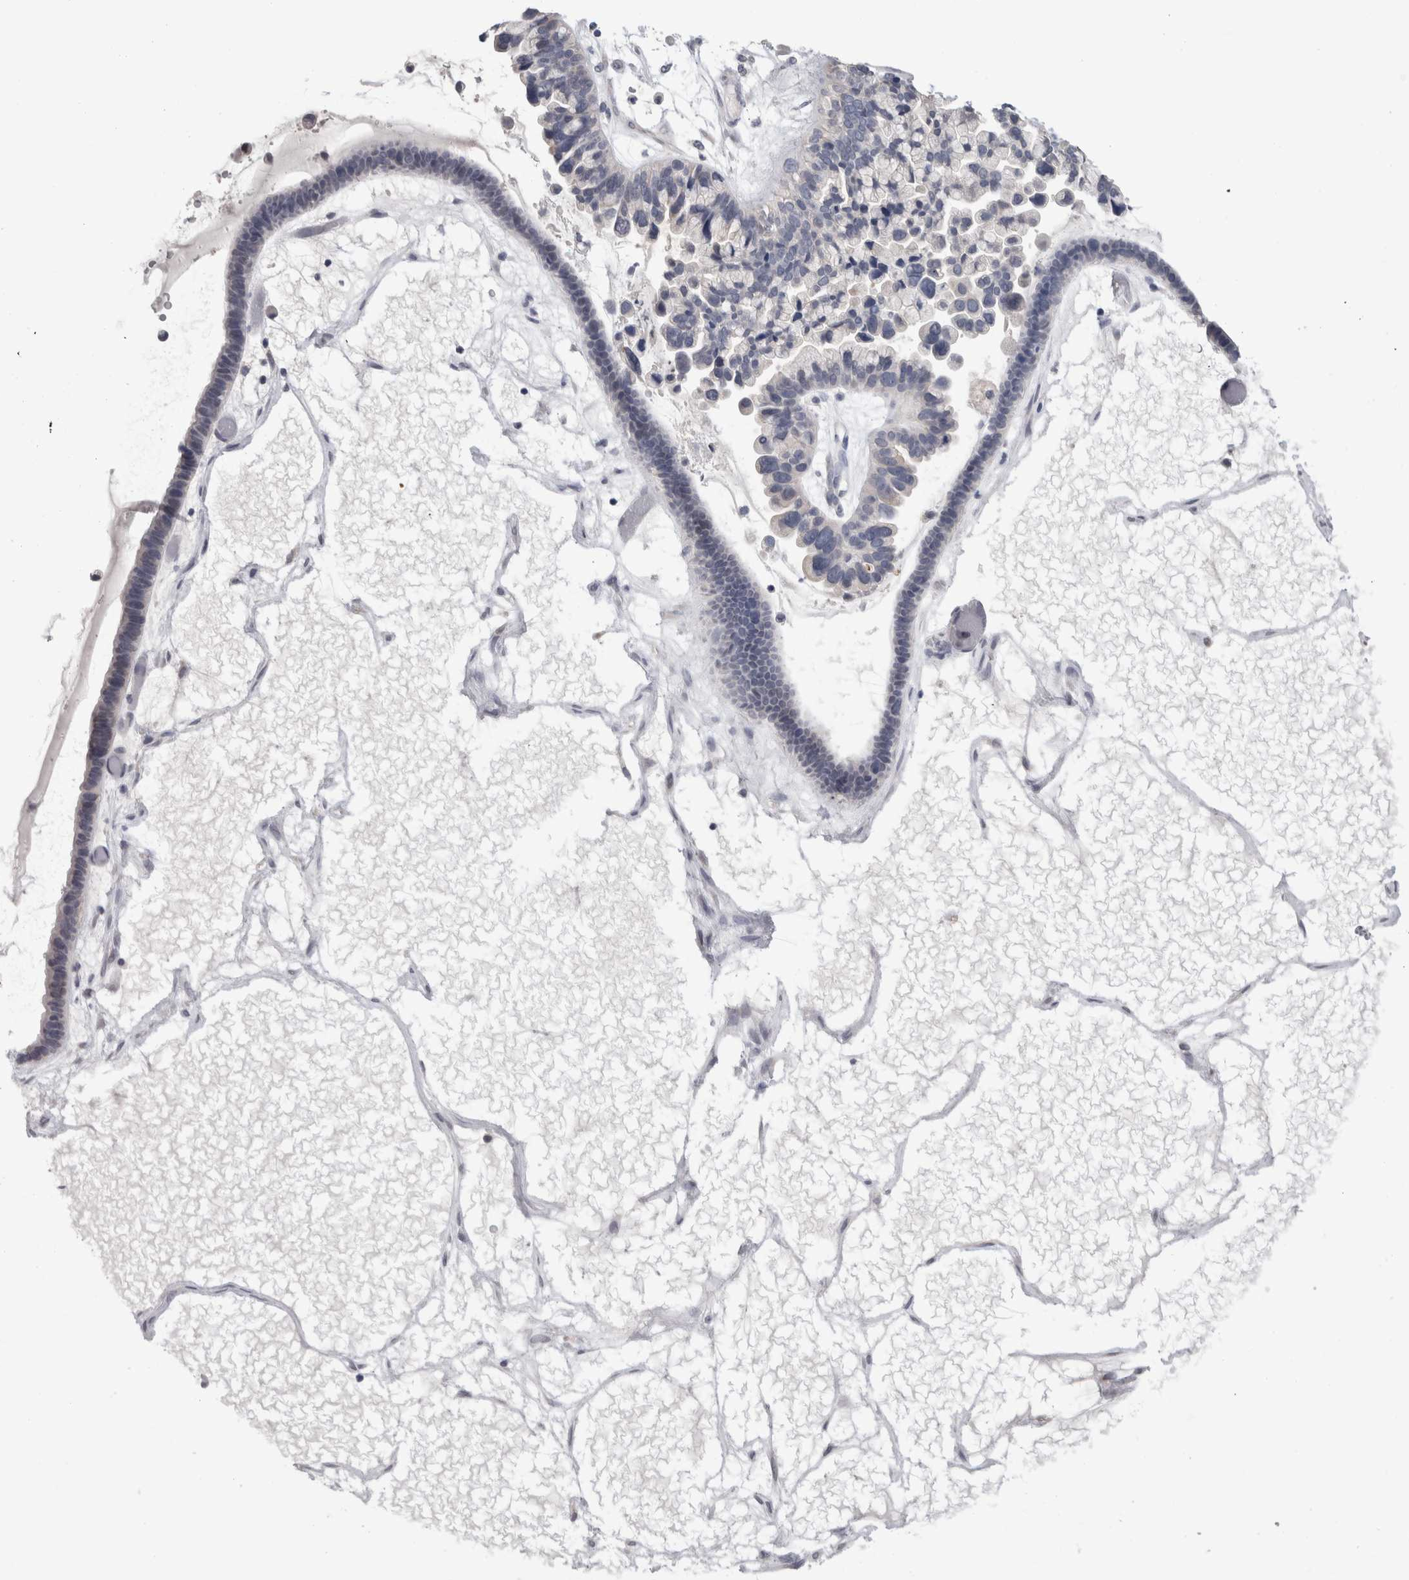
{"staining": {"intensity": "negative", "quantity": "none", "location": "none"}, "tissue": "ovarian cancer", "cell_type": "Tumor cells", "image_type": "cancer", "snomed": [{"axis": "morphology", "description": "Cystadenocarcinoma, serous, NOS"}, {"axis": "topography", "description": "Ovary"}], "caption": "This is an immunohistochemistry (IHC) photomicrograph of human ovarian cancer (serous cystadenocarcinoma). There is no positivity in tumor cells.", "gene": "FHOD3", "patient": {"sex": "female", "age": 56}}